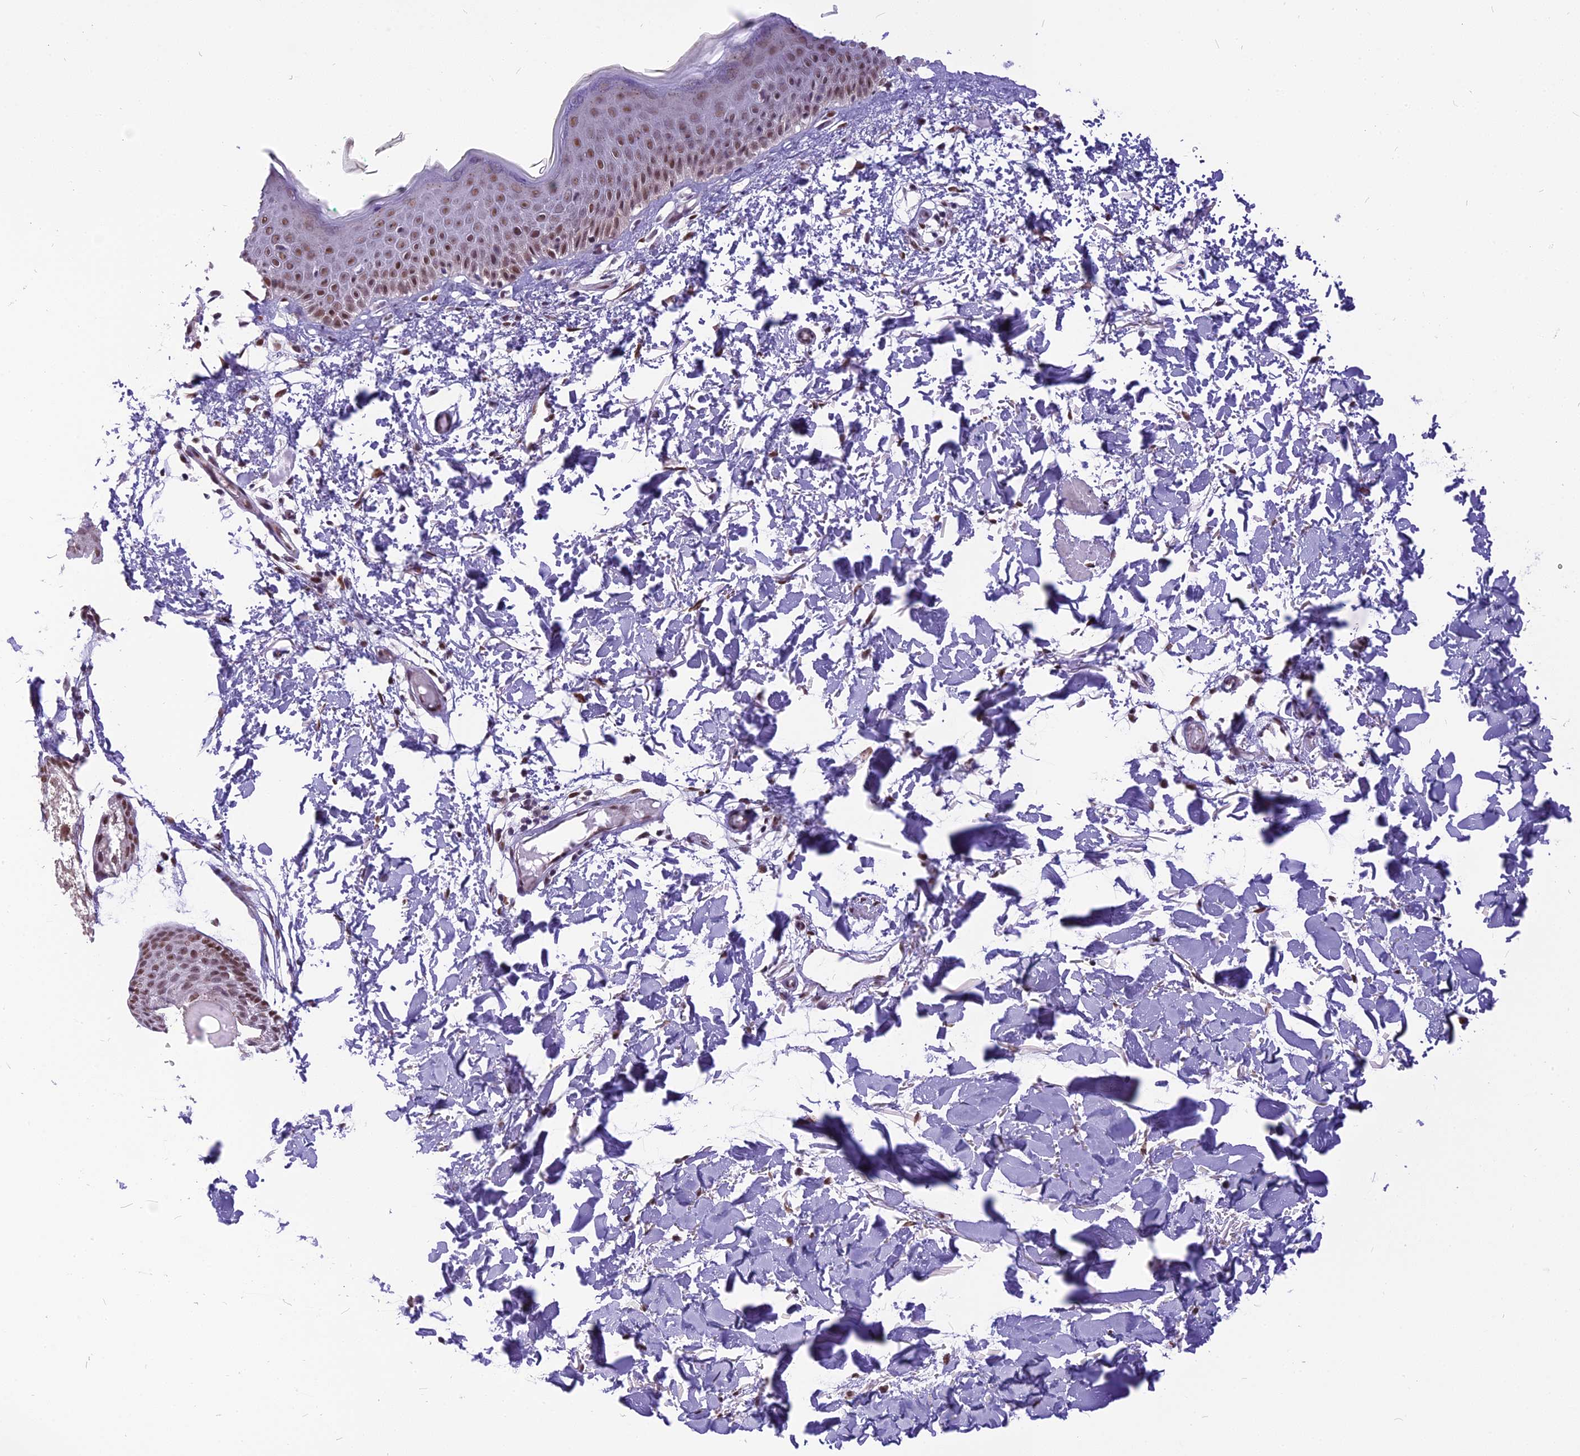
{"staining": {"intensity": "moderate", "quantity": ">75%", "location": "nuclear"}, "tissue": "skin", "cell_type": "Fibroblasts", "image_type": "normal", "snomed": [{"axis": "morphology", "description": "Normal tissue, NOS"}, {"axis": "topography", "description": "Skin"}], "caption": "A medium amount of moderate nuclear staining is identified in approximately >75% of fibroblasts in benign skin. The protein of interest is stained brown, and the nuclei are stained in blue (DAB (3,3'-diaminobenzidine) IHC with brightfield microscopy, high magnification).", "gene": "IRF2BP1", "patient": {"sex": "male", "age": 62}}